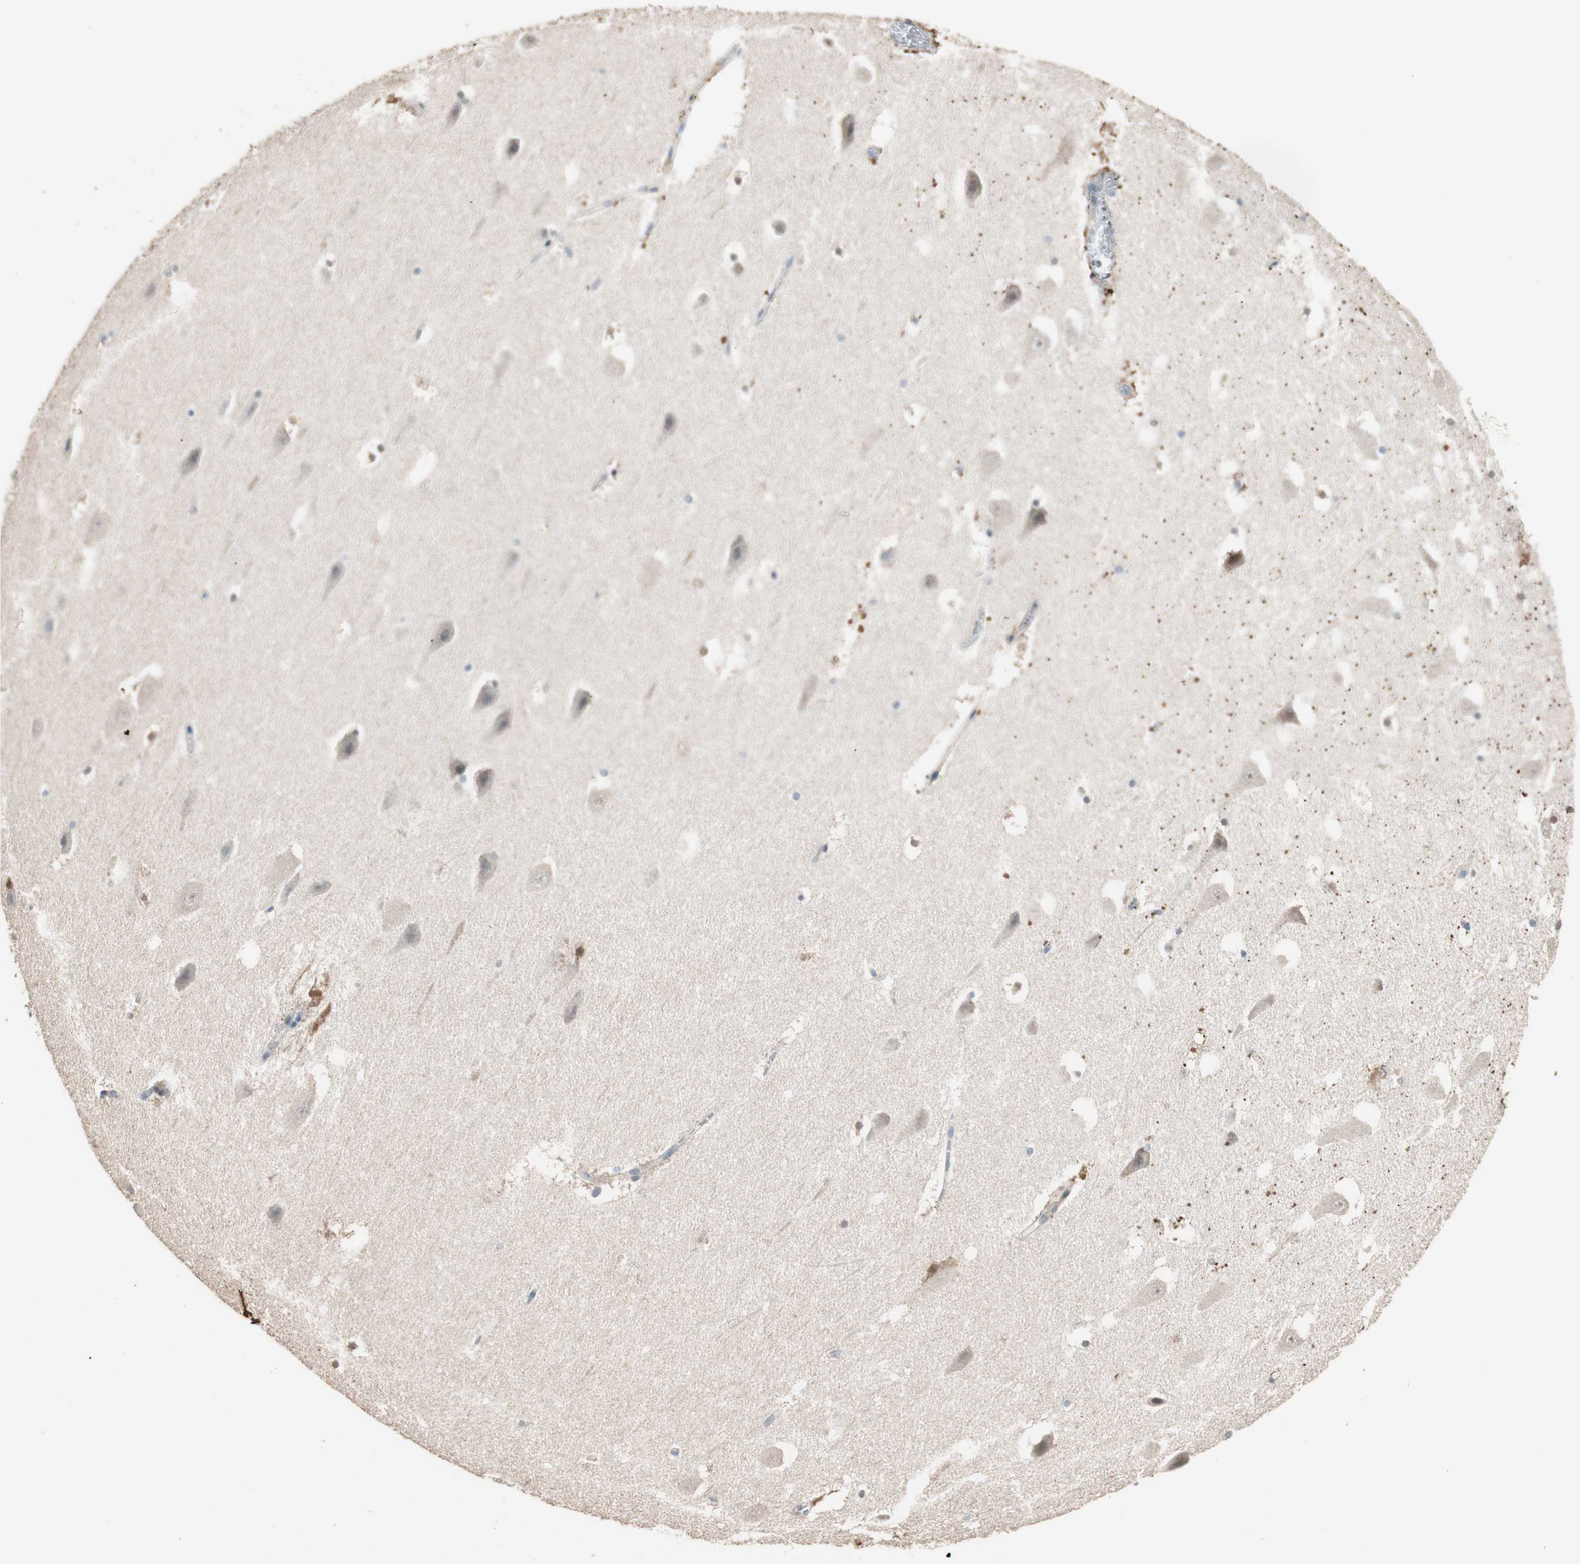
{"staining": {"intensity": "weak", "quantity": "25%-75%", "location": "cytoplasmic/membranous"}, "tissue": "hippocampus", "cell_type": "Glial cells", "image_type": "normal", "snomed": [{"axis": "morphology", "description": "Normal tissue, NOS"}, {"axis": "topography", "description": "Hippocampus"}], "caption": "Hippocampus stained for a protein (brown) displays weak cytoplasmic/membranous positive expression in about 25%-75% of glial cells.", "gene": "PDZK1", "patient": {"sex": "male", "age": 45}}